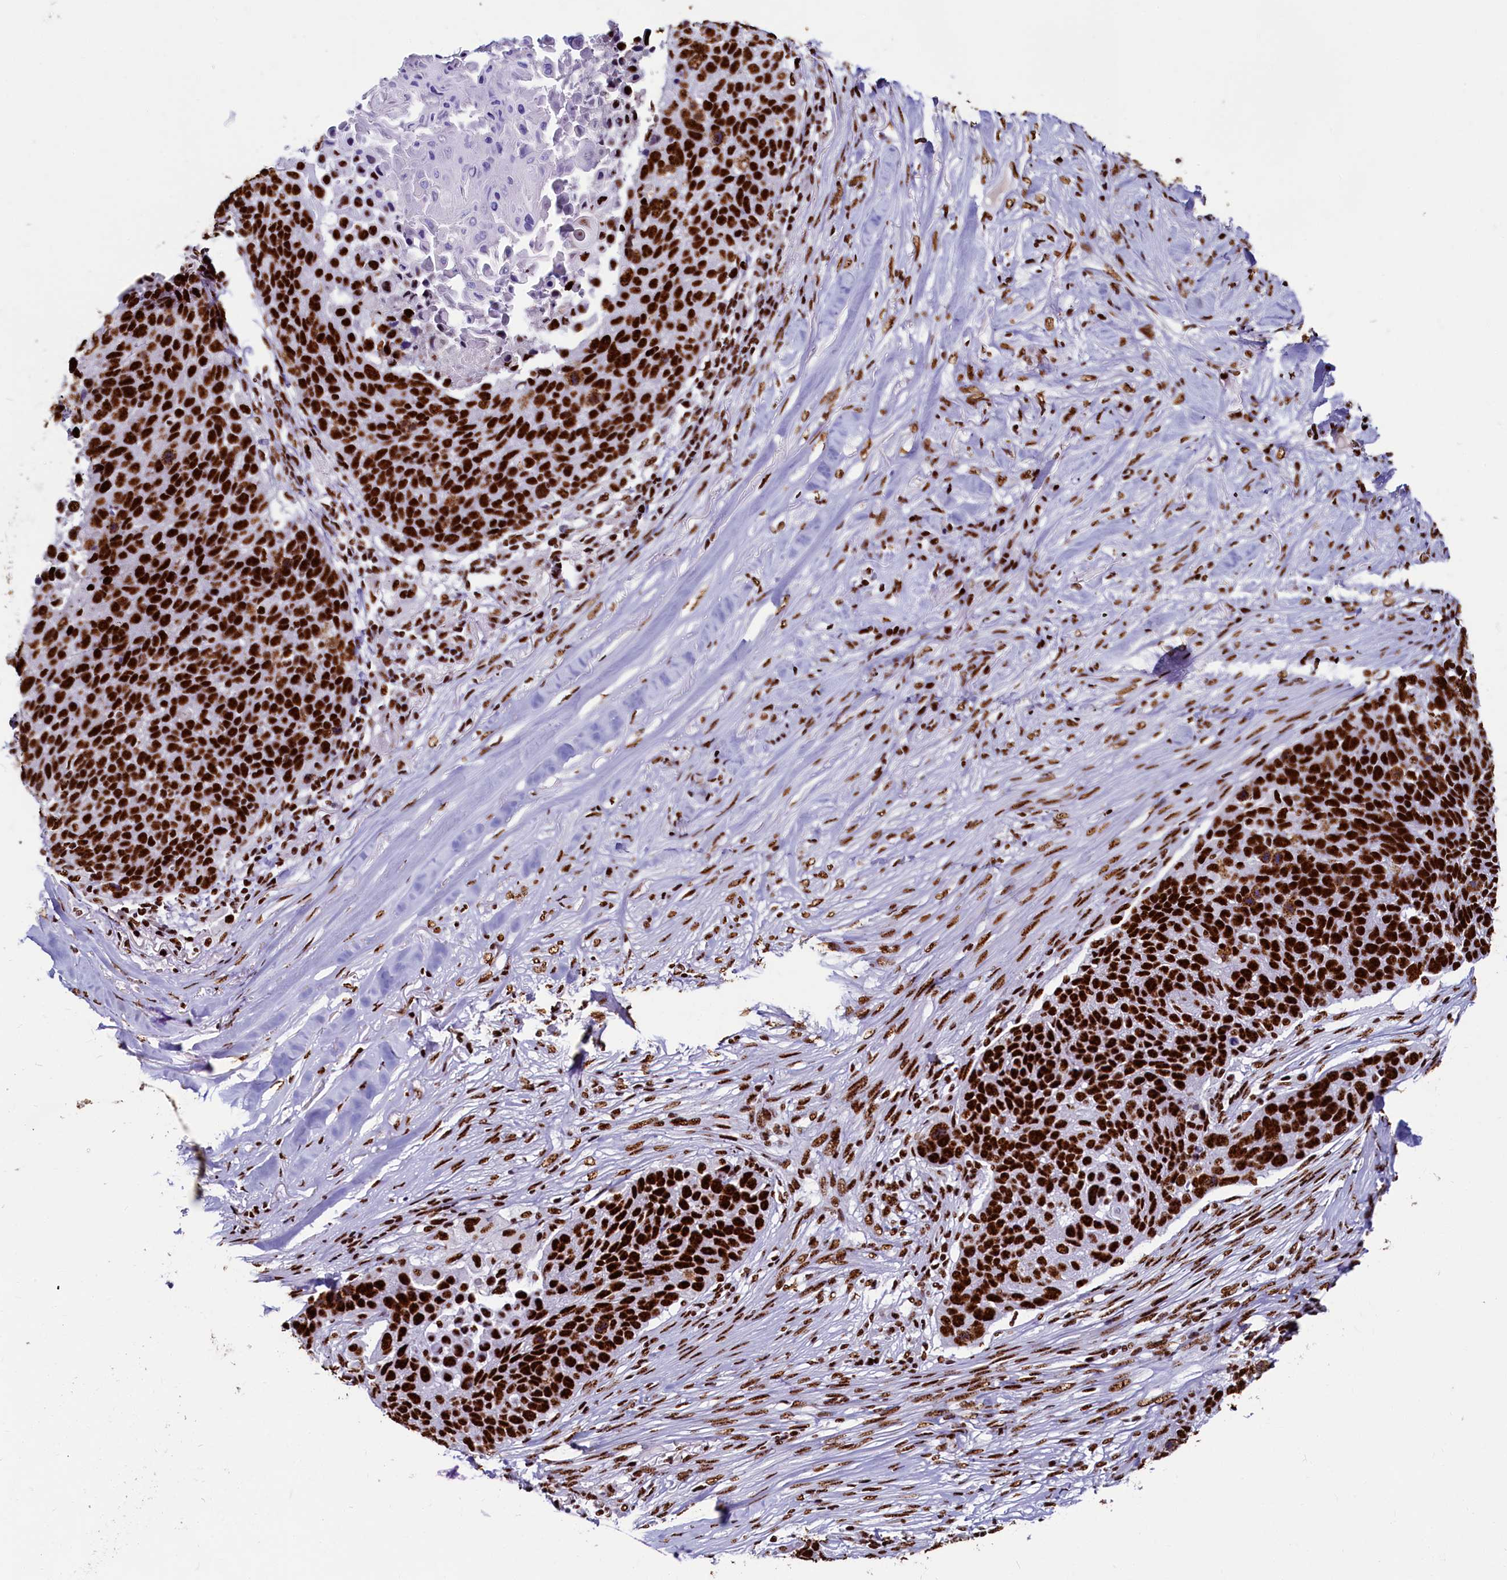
{"staining": {"intensity": "strong", "quantity": ">75%", "location": "nuclear"}, "tissue": "lung cancer", "cell_type": "Tumor cells", "image_type": "cancer", "snomed": [{"axis": "morphology", "description": "Normal tissue, NOS"}, {"axis": "morphology", "description": "Squamous cell carcinoma, NOS"}, {"axis": "topography", "description": "Lymph node"}, {"axis": "topography", "description": "Lung"}], "caption": "Lung cancer (squamous cell carcinoma) stained for a protein reveals strong nuclear positivity in tumor cells. (DAB (3,3'-diaminobenzidine) IHC, brown staining for protein, blue staining for nuclei).", "gene": "SRRM2", "patient": {"sex": "male", "age": 66}}